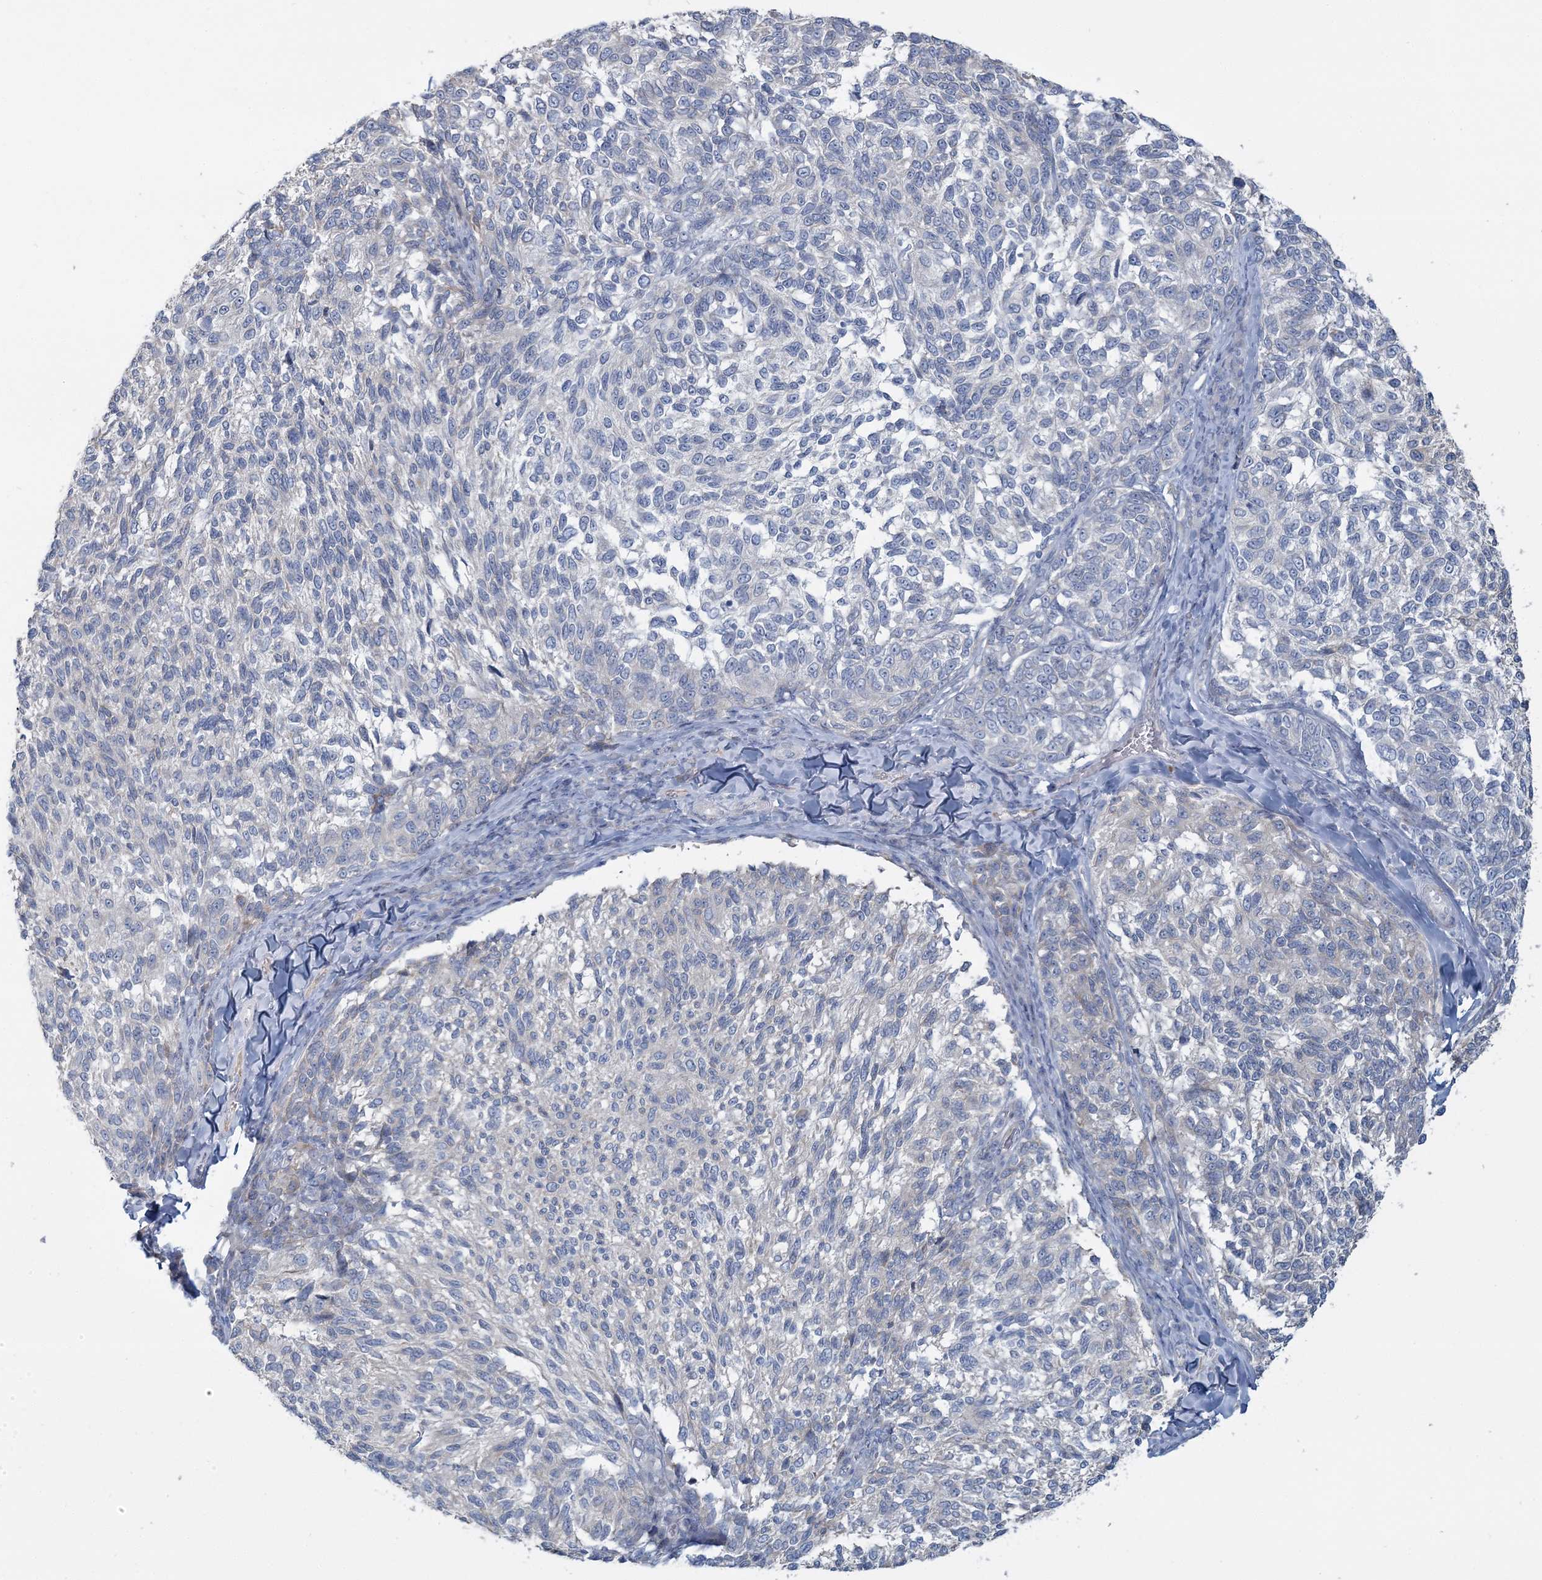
{"staining": {"intensity": "negative", "quantity": "none", "location": "none"}, "tissue": "melanoma", "cell_type": "Tumor cells", "image_type": "cancer", "snomed": [{"axis": "morphology", "description": "Malignant melanoma, NOS"}, {"axis": "topography", "description": "Skin"}], "caption": "IHC of melanoma displays no staining in tumor cells.", "gene": "CMBL", "patient": {"sex": "female", "age": 73}}